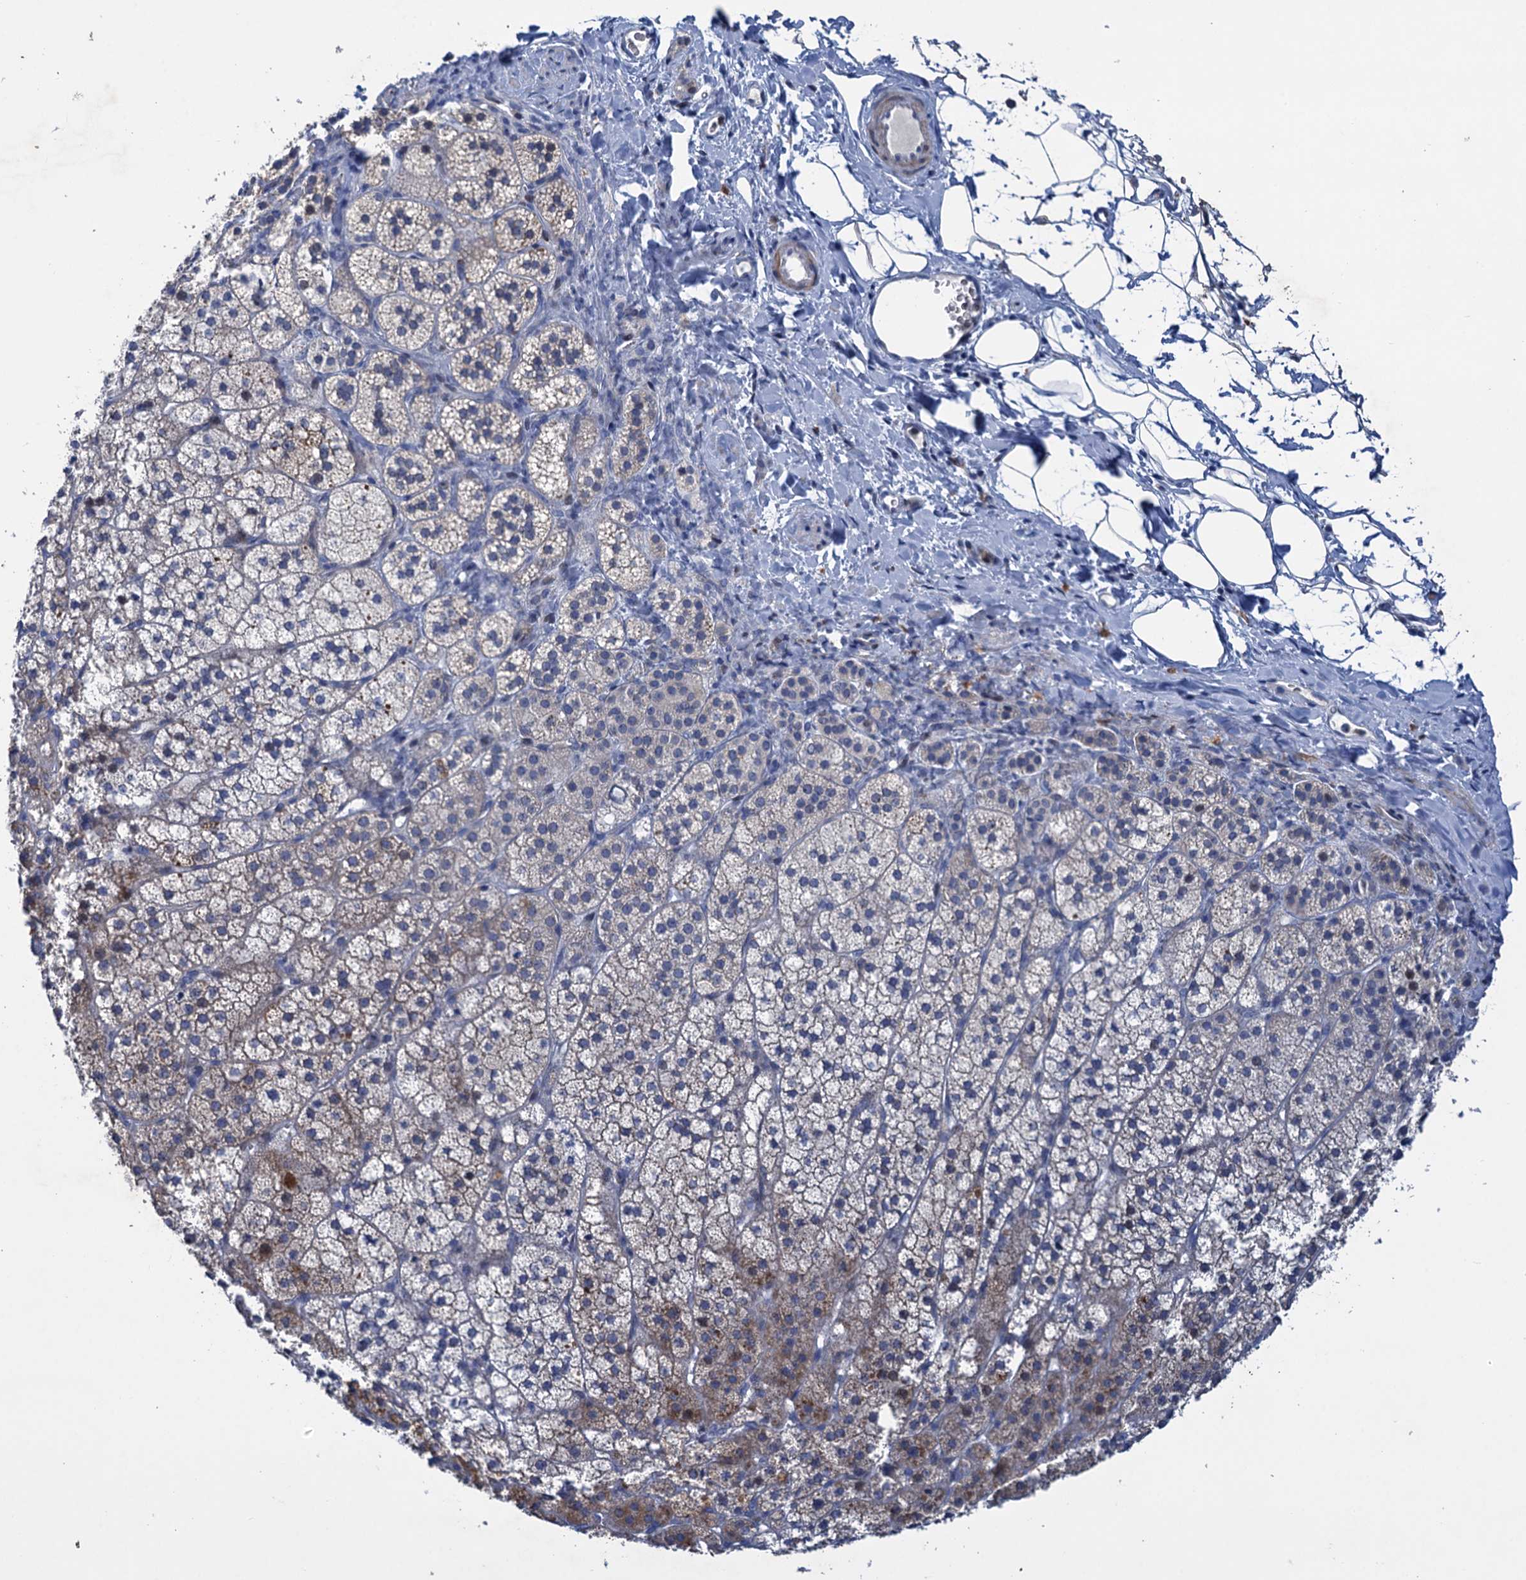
{"staining": {"intensity": "weak", "quantity": "<25%", "location": "cytoplasmic/membranous"}, "tissue": "adrenal gland", "cell_type": "Glandular cells", "image_type": "normal", "snomed": [{"axis": "morphology", "description": "Normal tissue, NOS"}, {"axis": "topography", "description": "Adrenal gland"}], "caption": "Histopathology image shows no significant protein staining in glandular cells of benign adrenal gland. Nuclei are stained in blue.", "gene": "ESYT3", "patient": {"sex": "female", "age": 44}}